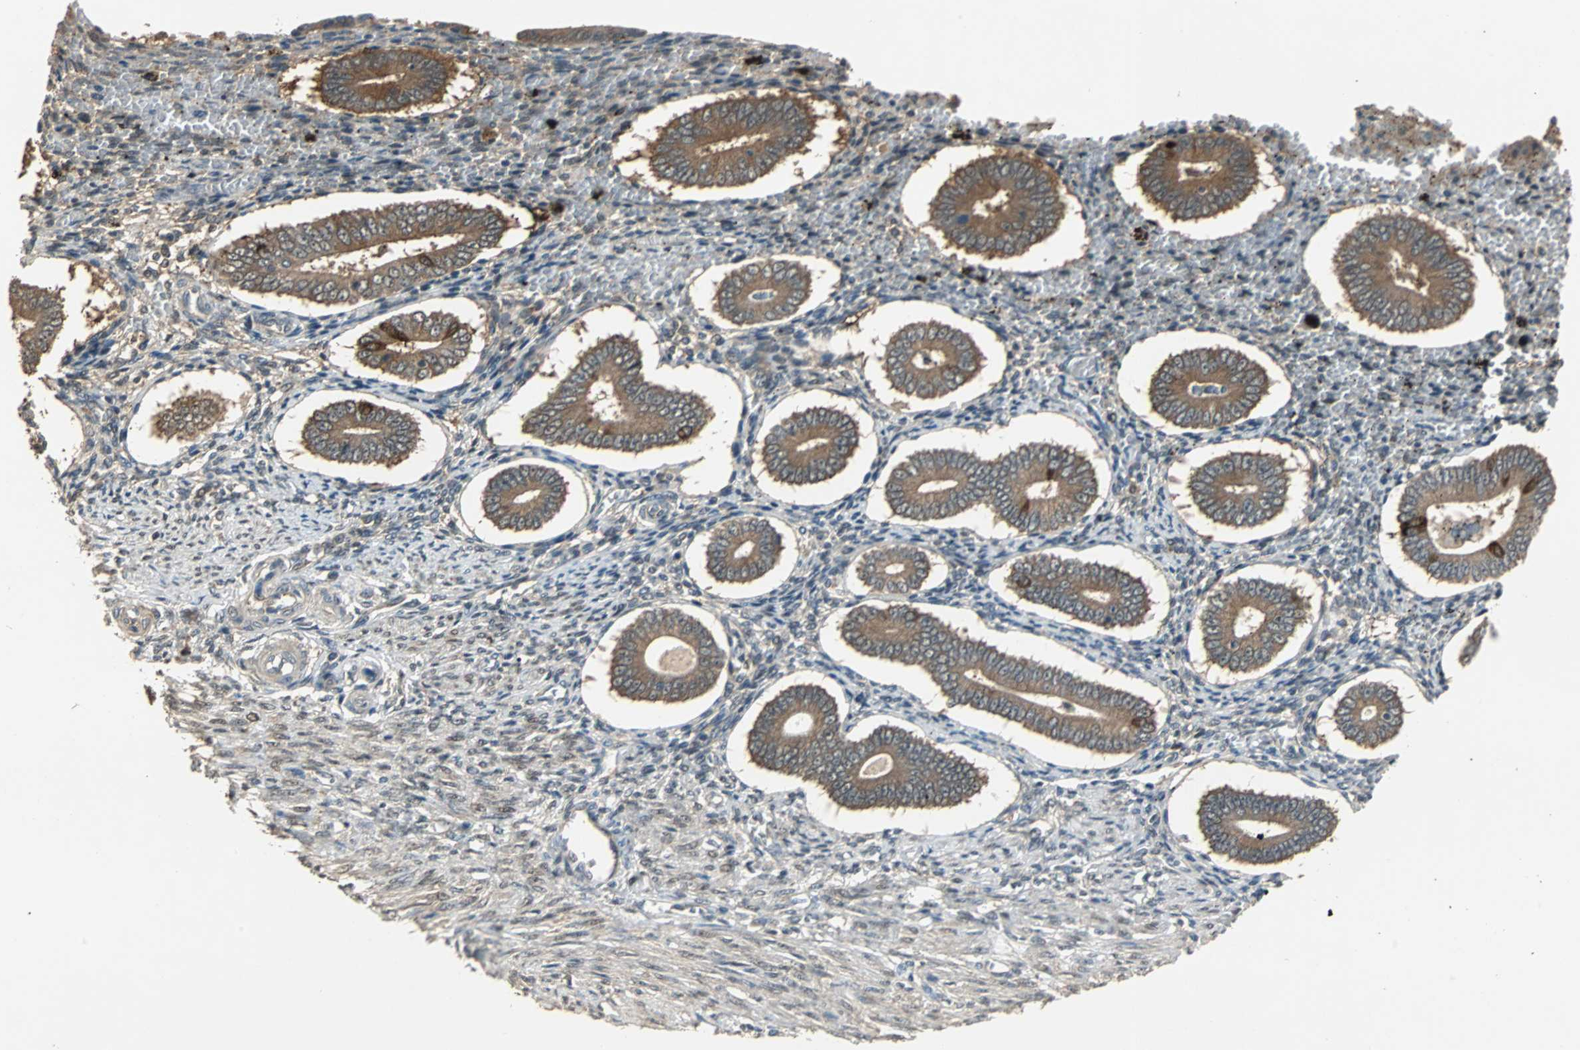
{"staining": {"intensity": "negative", "quantity": "none", "location": "none"}, "tissue": "endometrium", "cell_type": "Cells in endometrial stroma", "image_type": "normal", "snomed": [{"axis": "morphology", "description": "Normal tissue, NOS"}, {"axis": "topography", "description": "Endometrium"}], "caption": "The immunohistochemistry (IHC) image has no significant positivity in cells in endometrial stroma of endometrium.", "gene": "ABHD2", "patient": {"sex": "female", "age": 42}}